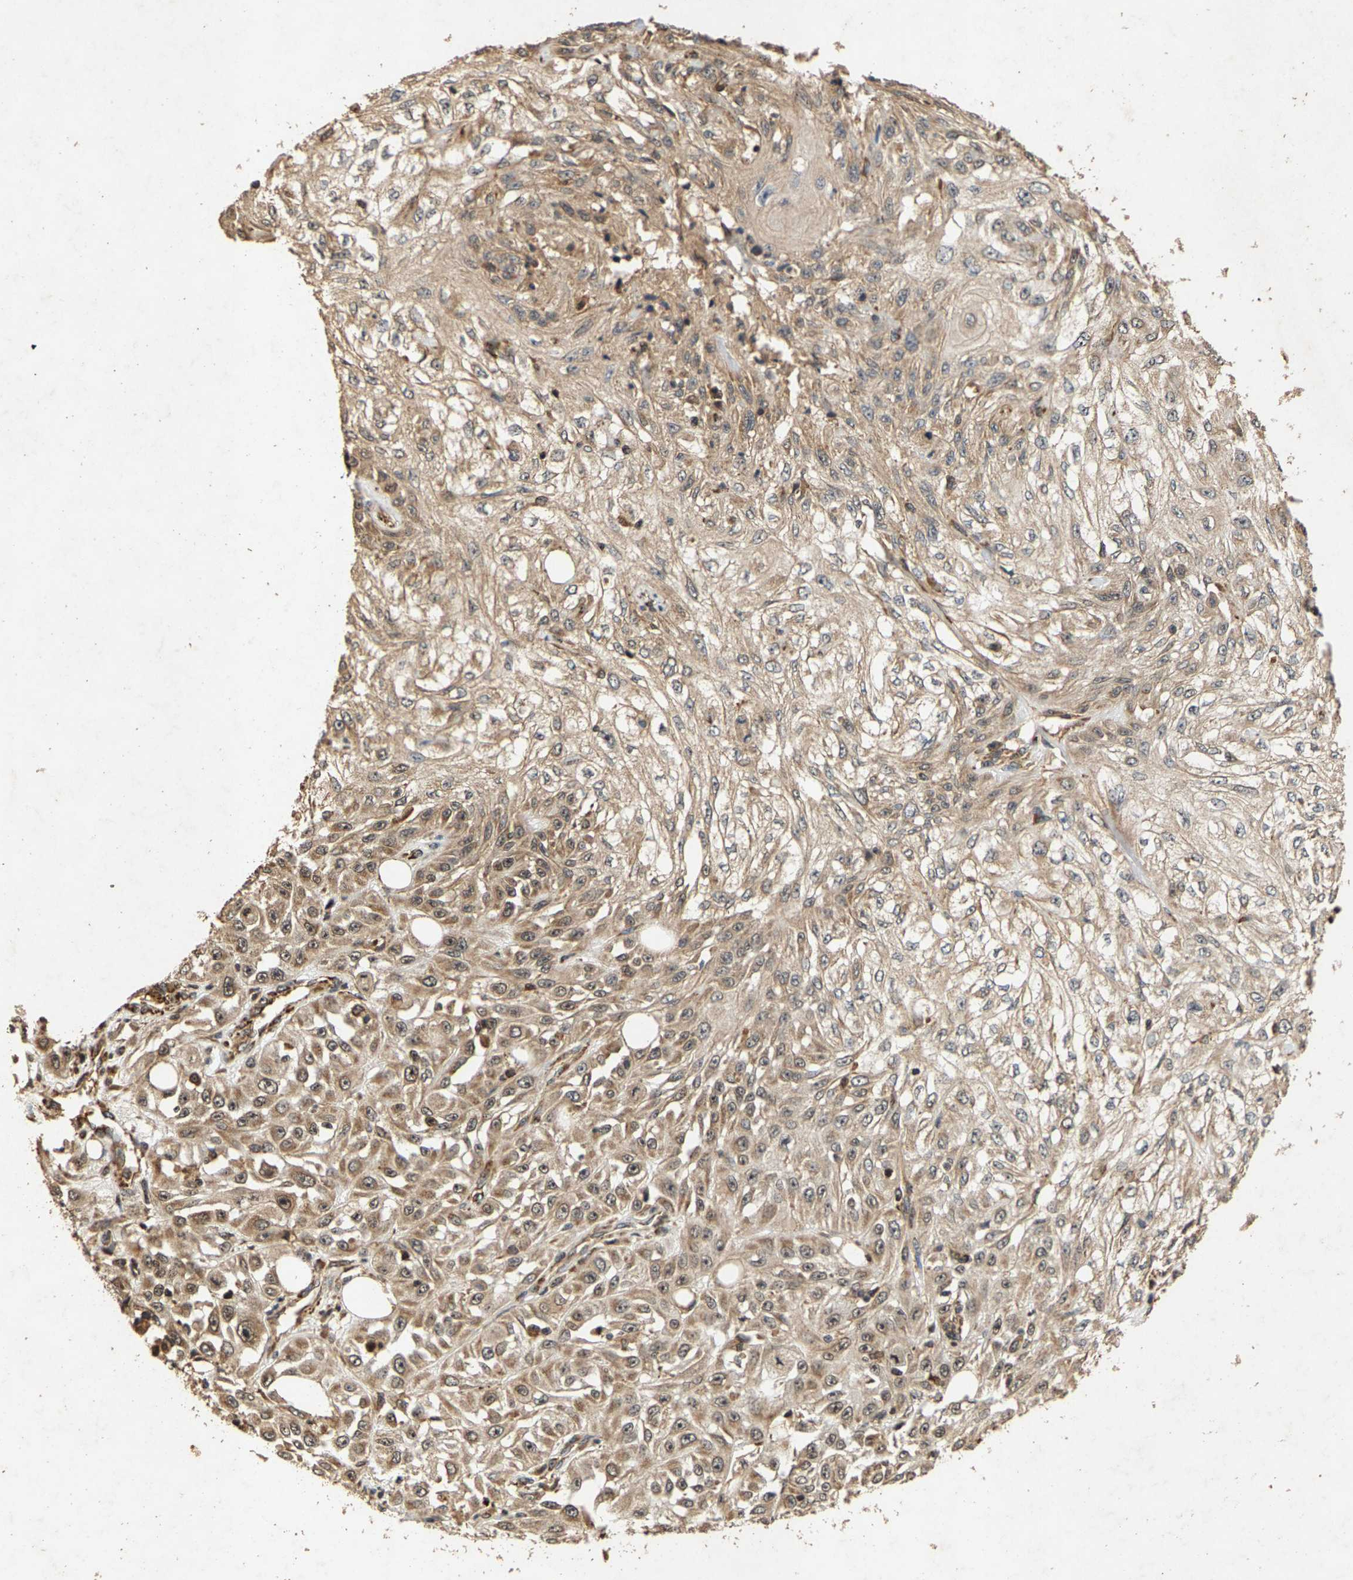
{"staining": {"intensity": "weak", "quantity": ">75%", "location": "cytoplasmic/membranous"}, "tissue": "skin cancer", "cell_type": "Tumor cells", "image_type": "cancer", "snomed": [{"axis": "morphology", "description": "Squamous cell carcinoma, NOS"}, {"axis": "morphology", "description": "Squamous cell carcinoma, metastatic, NOS"}, {"axis": "topography", "description": "Skin"}, {"axis": "topography", "description": "Lymph node"}], "caption": "Skin metastatic squamous cell carcinoma stained with immunohistochemistry (IHC) reveals weak cytoplasmic/membranous expression in approximately >75% of tumor cells.", "gene": "CIDEC", "patient": {"sex": "male", "age": 75}}